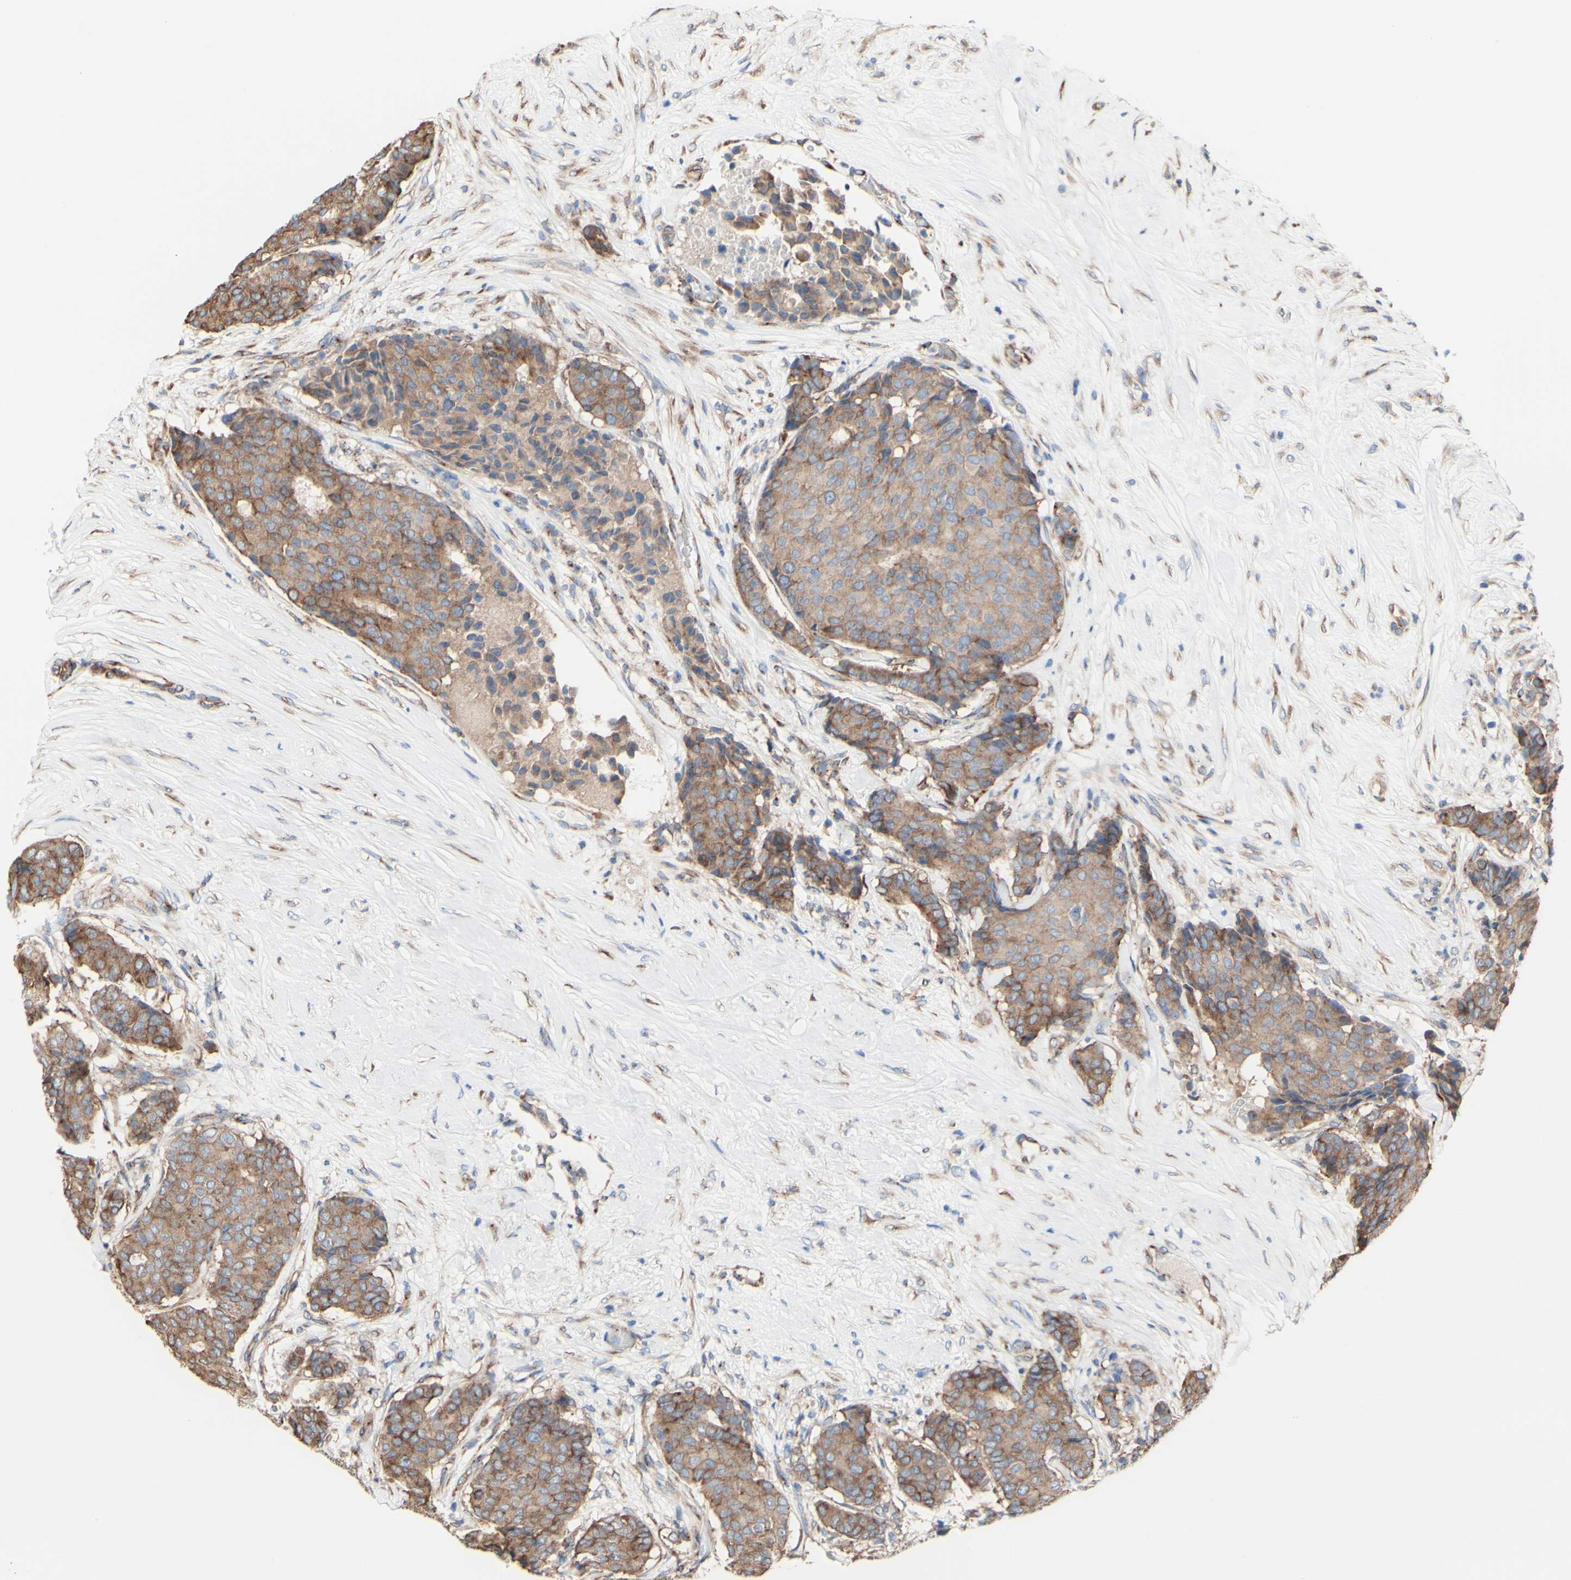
{"staining": {"intensity": "moderate", "quantity": ">75%", "location": "cytoplasmic/membranous"}, "tissue": "breast cancer", "cell_type": "Tumor cells", "image_type": "cancer", "snomed": [{"axis": "morphology", "description": "Duct carcinoma"}, {"axis": "topography", "description": "Breast"}], "caption": "Moderate cytoplasmic/membranous staining for a protein is identified in about >75% of tumor cells of breast invasive ductal carcinoma using immunohistochemistry.", "gene": "LRIG3", "patient": {"sex": "female", "age": 75}}